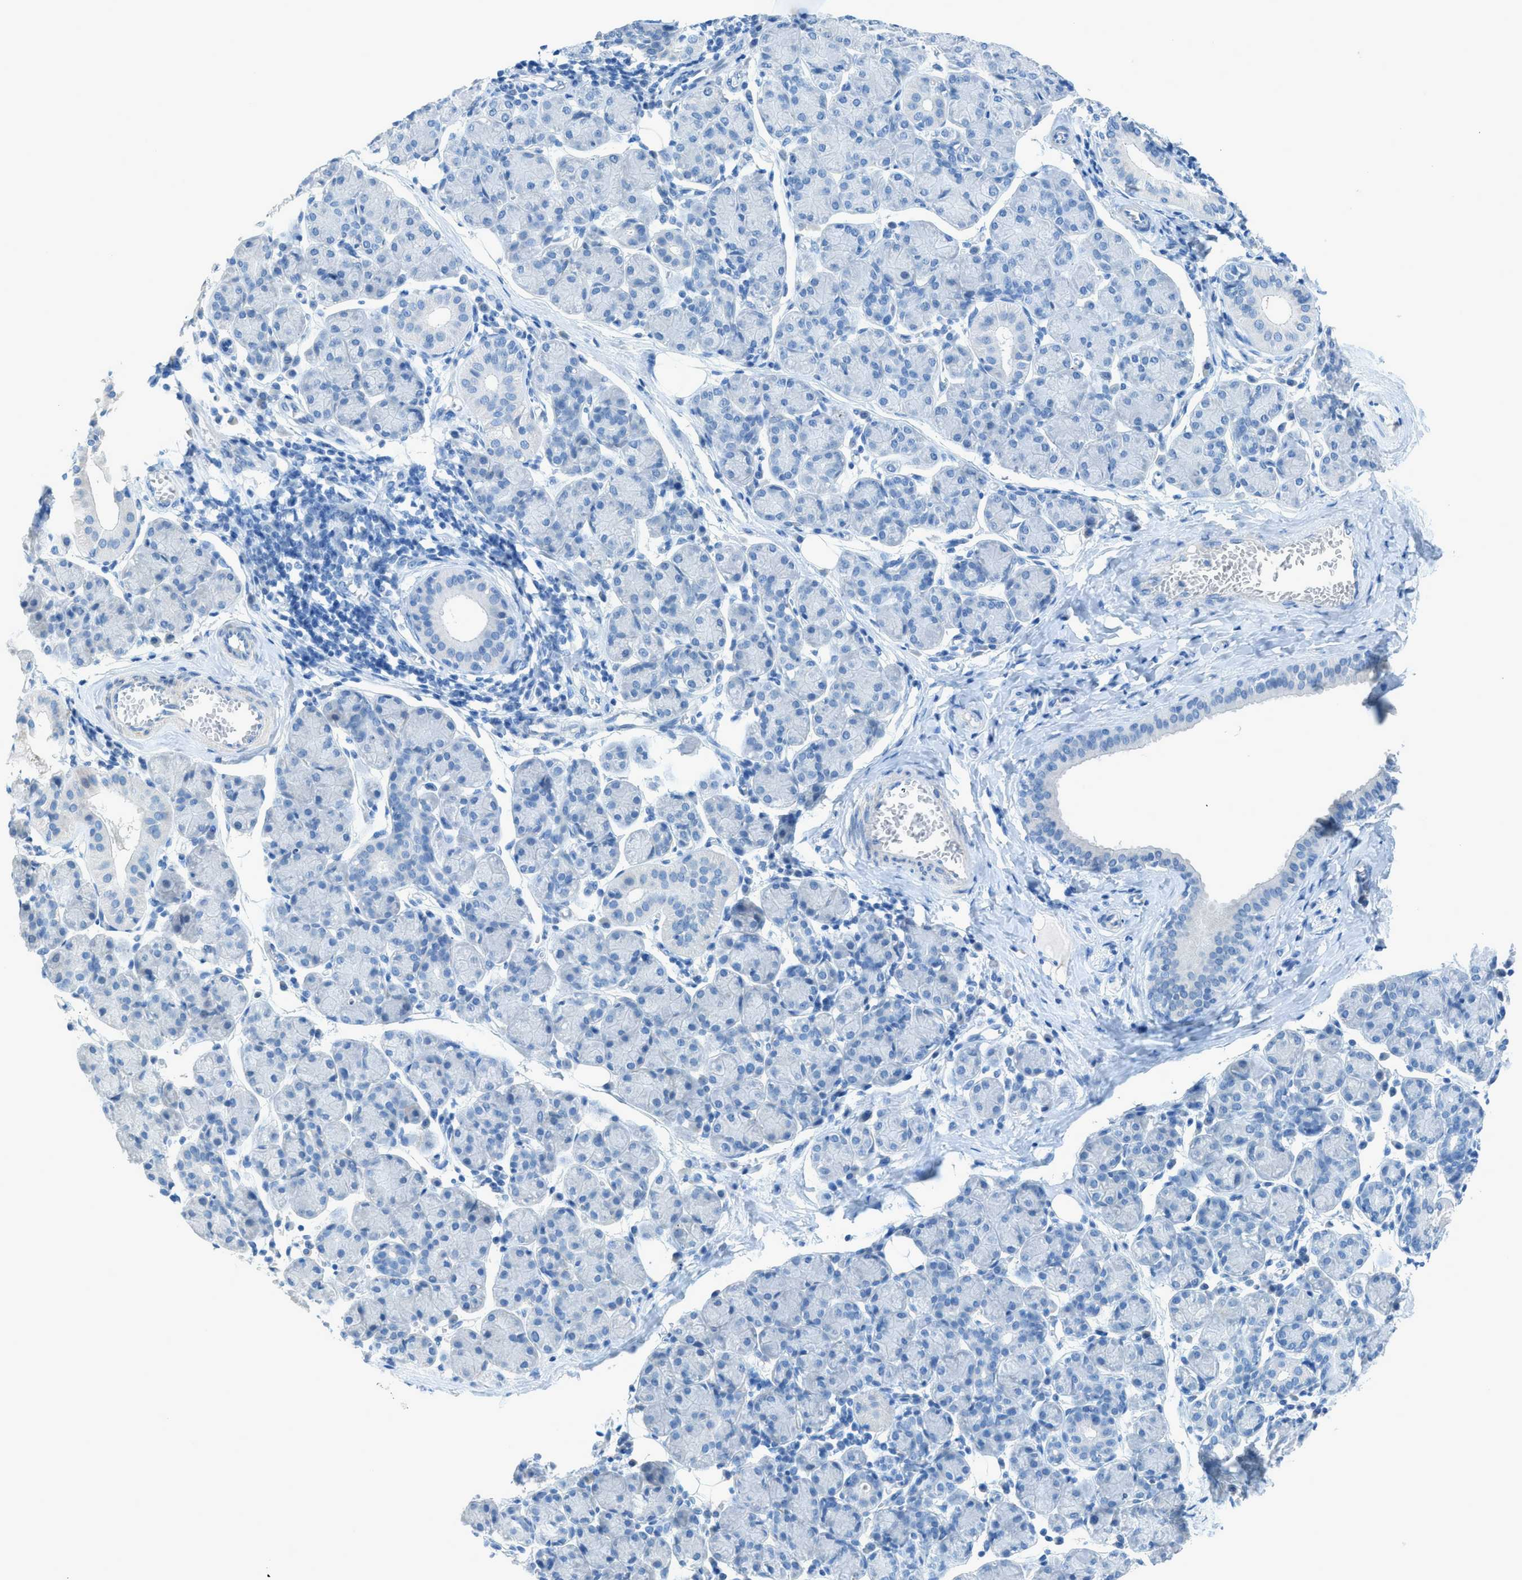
{"staining": {"intensity": "negative", "quantity": "none", "location": "none"}, "tissue": "salivary gland", "cell_type": "Glandular cells", "image_type": "normal", "snomed": [{"axis": "morphology", "description": "Normal tissue, NOS"}, {"axis": "morphology", "description": "Inflammation, NOS"}, {"axis": "topography", "description": "Lymph node"}, {"axis": "topography", "description": "Salivary gland"}], "caption": "DAB immunohistochemical staining of benign human salivary gland shows no significant staining in glandular cells.", "gene": "ACAN", "patient": {"sex": "male", "age": 3}}